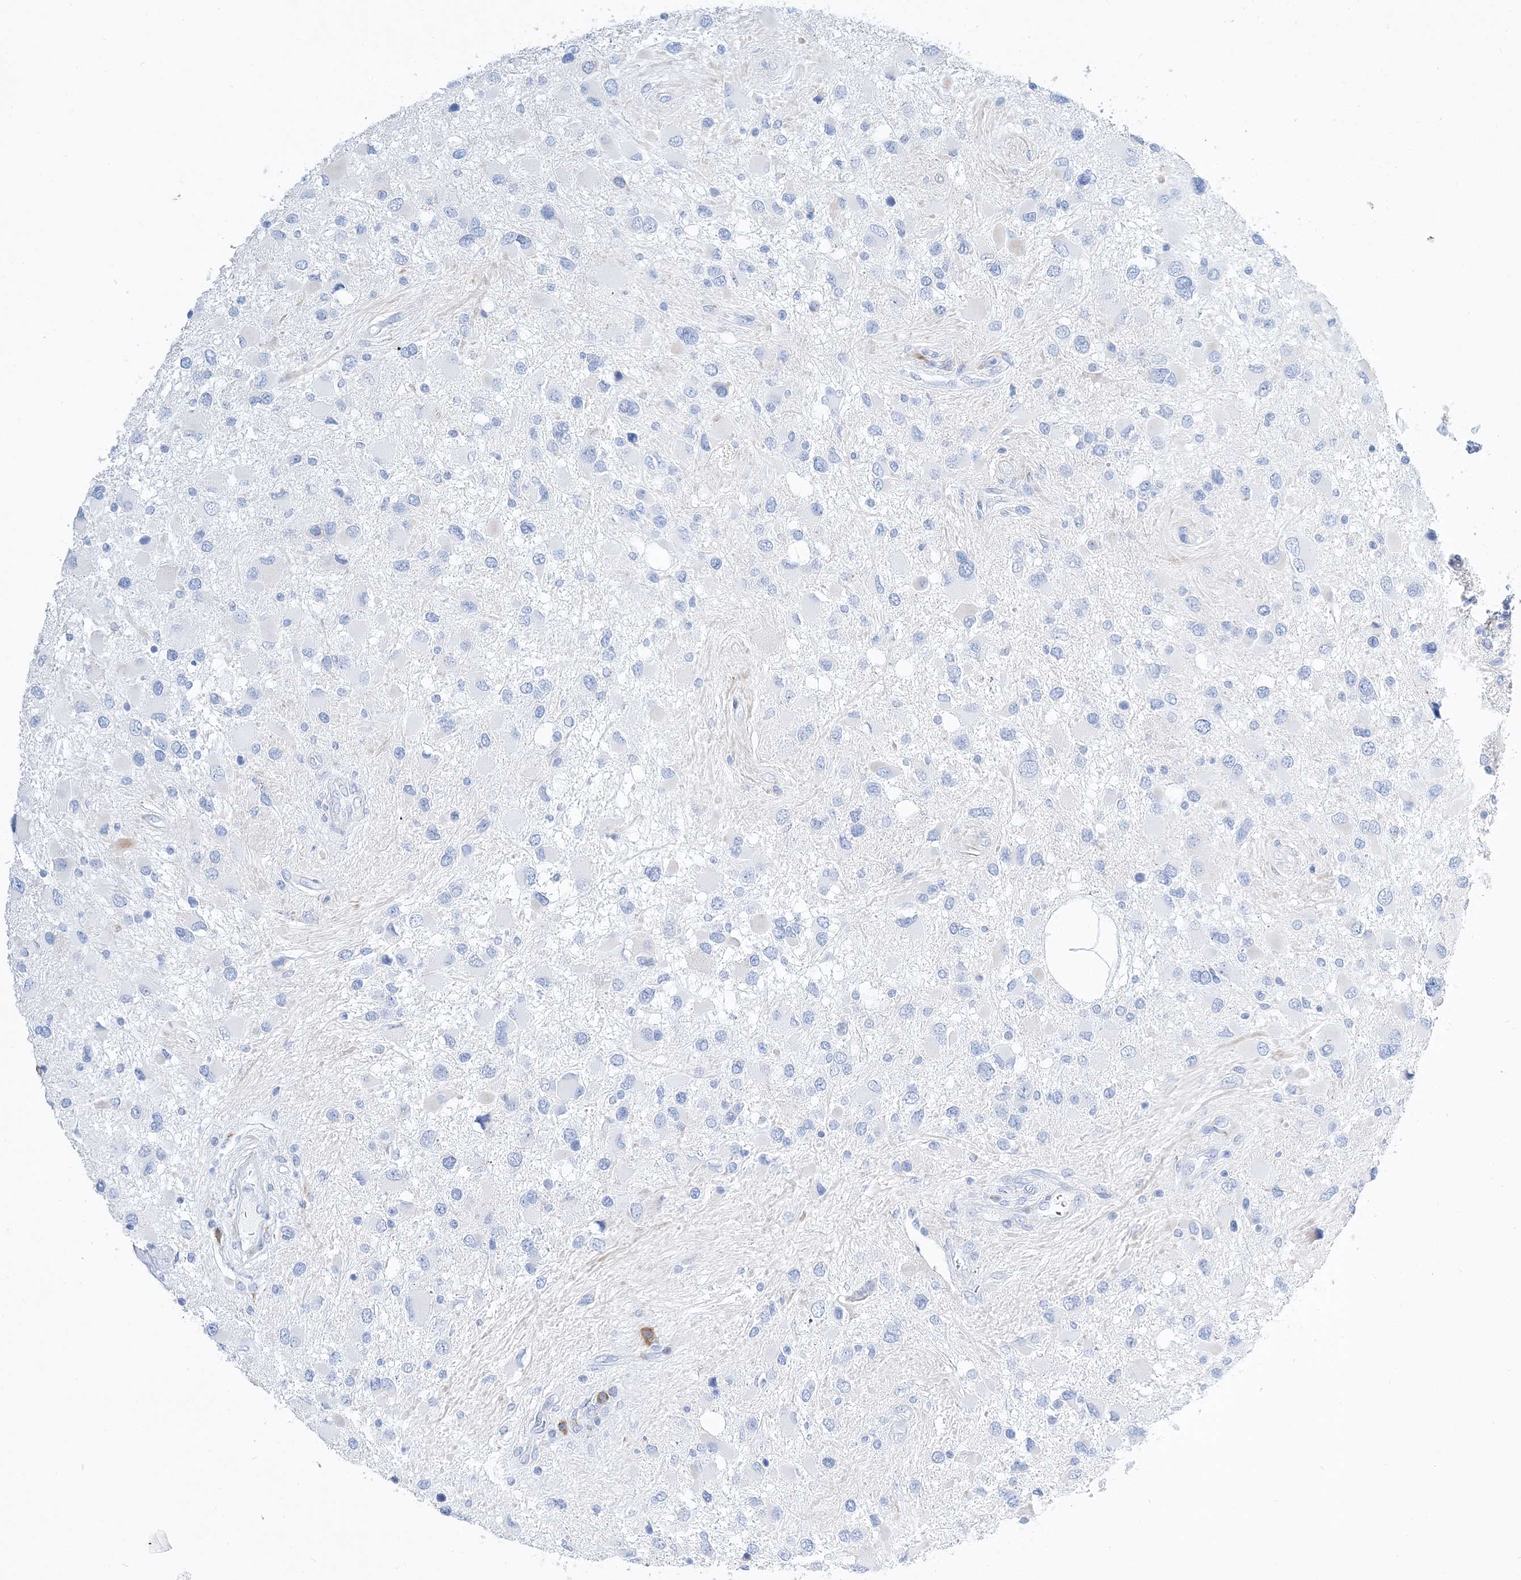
{"staining": {"intensity": "negative", "quantity": "none", "location": "none"}, "tissue": "glioma", "cell_type": "Tumor cells", "image_type": "cancer", "snomed": [{"axis": "morphology", "description": "Glioma, malignant, High grade"}, {"axis": "topography", "description": "Brain"}], "caption": "The photomicrograph shows no staining of tumor cells in glioma.", "gene": "TSPYL6", "patient": {"sex": "male", "age": 53}}